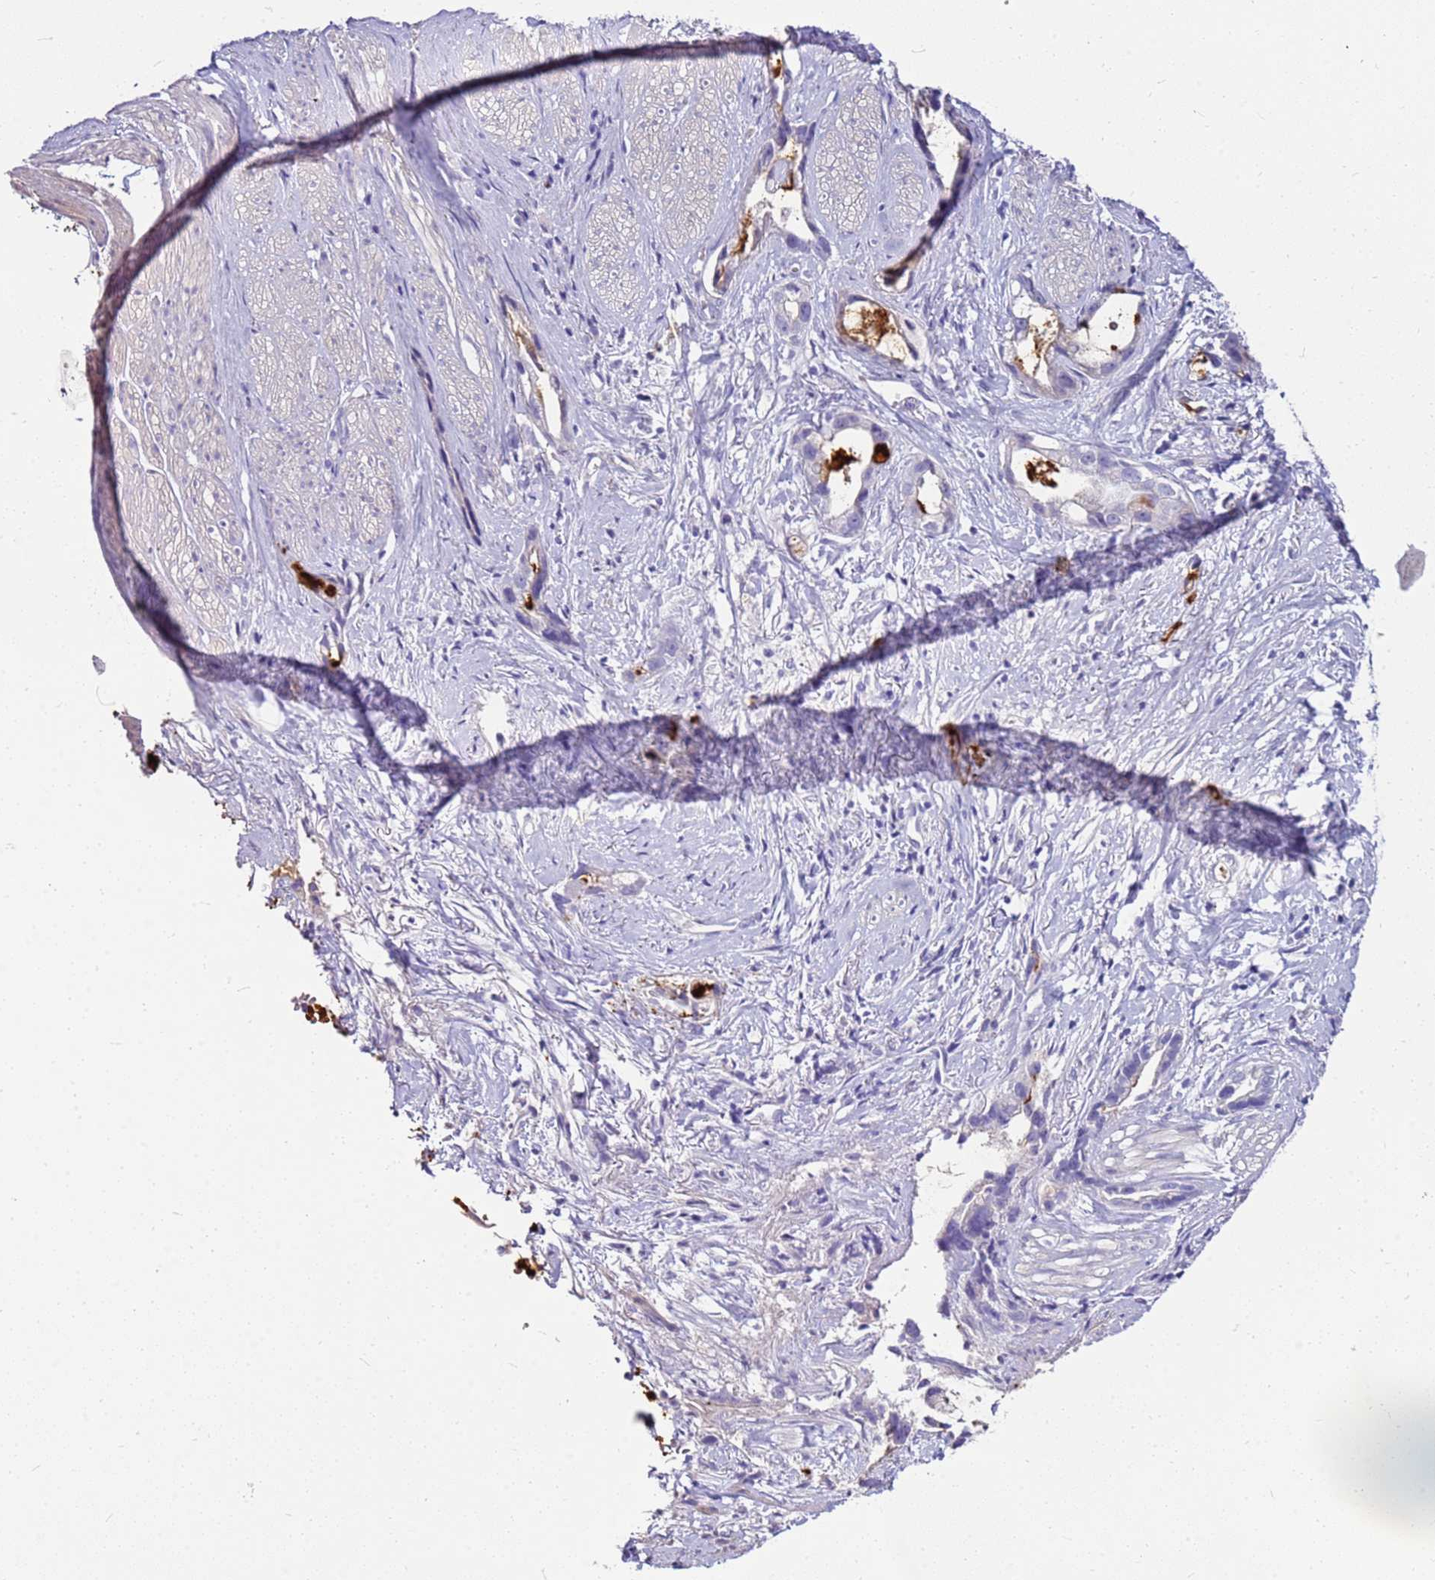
{"staining": {"intensity": "negative", "quantity": "none", "location": "none"}, "tissue": "stomach cancer", "cell_type": "Tumor cells", "image_type": "cancer", "snomed": [{"axis": "morphology", "description": "Adenocarcinoma, NOS"}, {"axis": "topography", "description": "Stomach"}], "caption": "IHC histopathology image of human adenocarcinoma (stomach) stained for a protein (brown), which shows no expression in tumor cells. (Brightfield microscopy of DAB (3,3'-diaminobenzidine) IHC at high magnification).", "gene": "DCDC2B", "patient": {"sex": "male", "age": 55}}